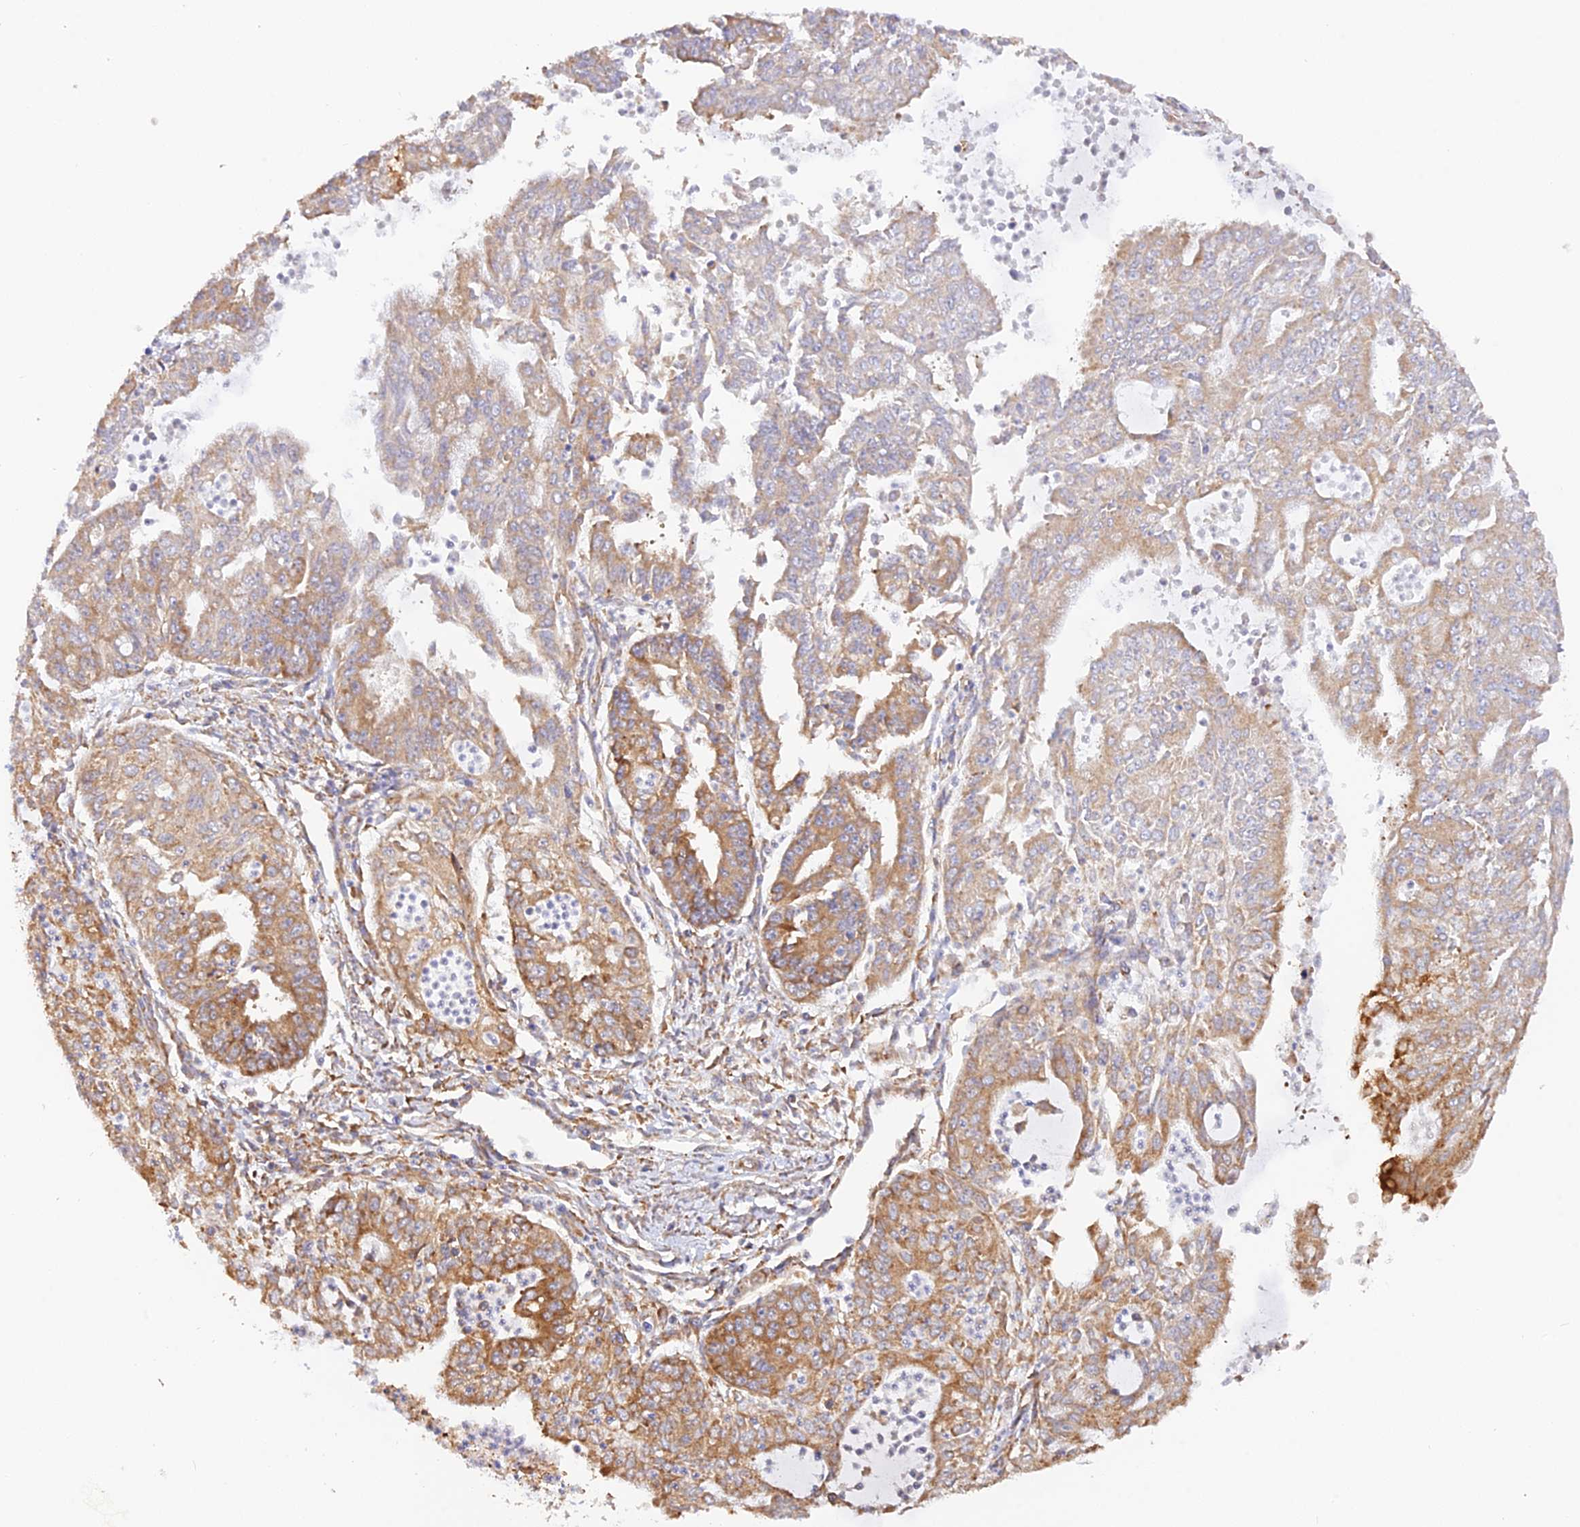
{"staining": {"intensity": "moderate", "quantity": "25%-75%", "location": "cytoplasmic/membranous"}, "tissue": "endometrial cancer", "cell_type": "Tumor cells", "image_type": "cancer", "snomed": [{"axis": "morphology", "description": "Adenocarcinoma, NOS"}, {"axis": "topography", "description": "Endometrium"}], "caption": "Endometrial cancer stained for a protein (brown) shows moderate cytoplasmic/membranous positive staining in about 25%-75% of tumor cells.", "gene": "RPL5", "patient": {"sex": "female", "age": 73}}